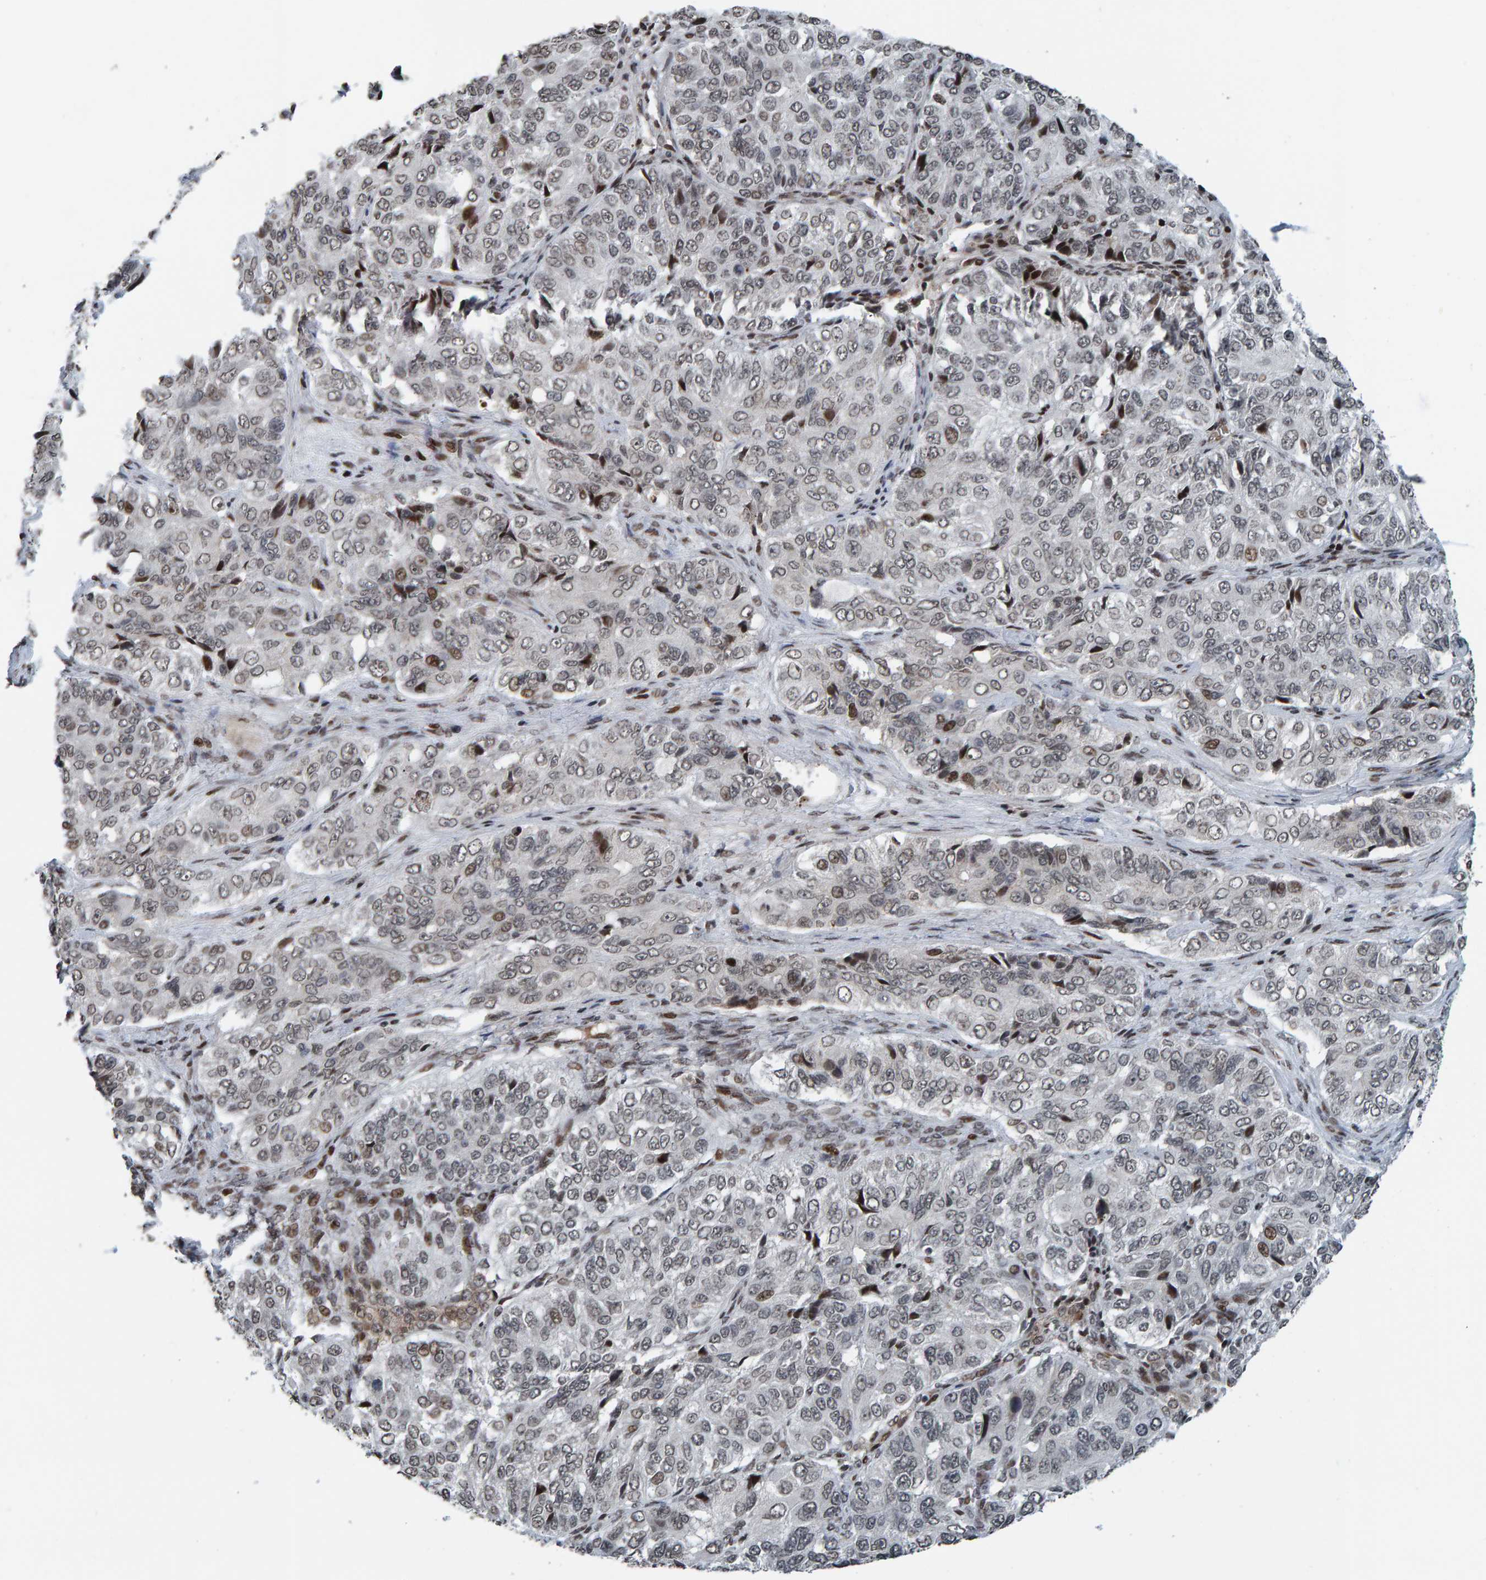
{"staining": {"intensity": "moderate", "quantity": "<25%", "location": "nuclear"}, "tissue": "ovarian cancer", "cell_type": "Tumor cells", "image_type": "cancer", "snomed": [{"axis": "morphology", "description": "Carcinoma, endometroid"}, {"axis": "topography", "description": "Ovary"}], "caption": "An image of human ovarian cancer stained for a protein displays moderate nuclear brown staining in tumor cells. (Brightfield microscopy of DAB IHC at high magnification).", "gene": "ZNF366", "patient": {"sex": "female", "age": 51}}